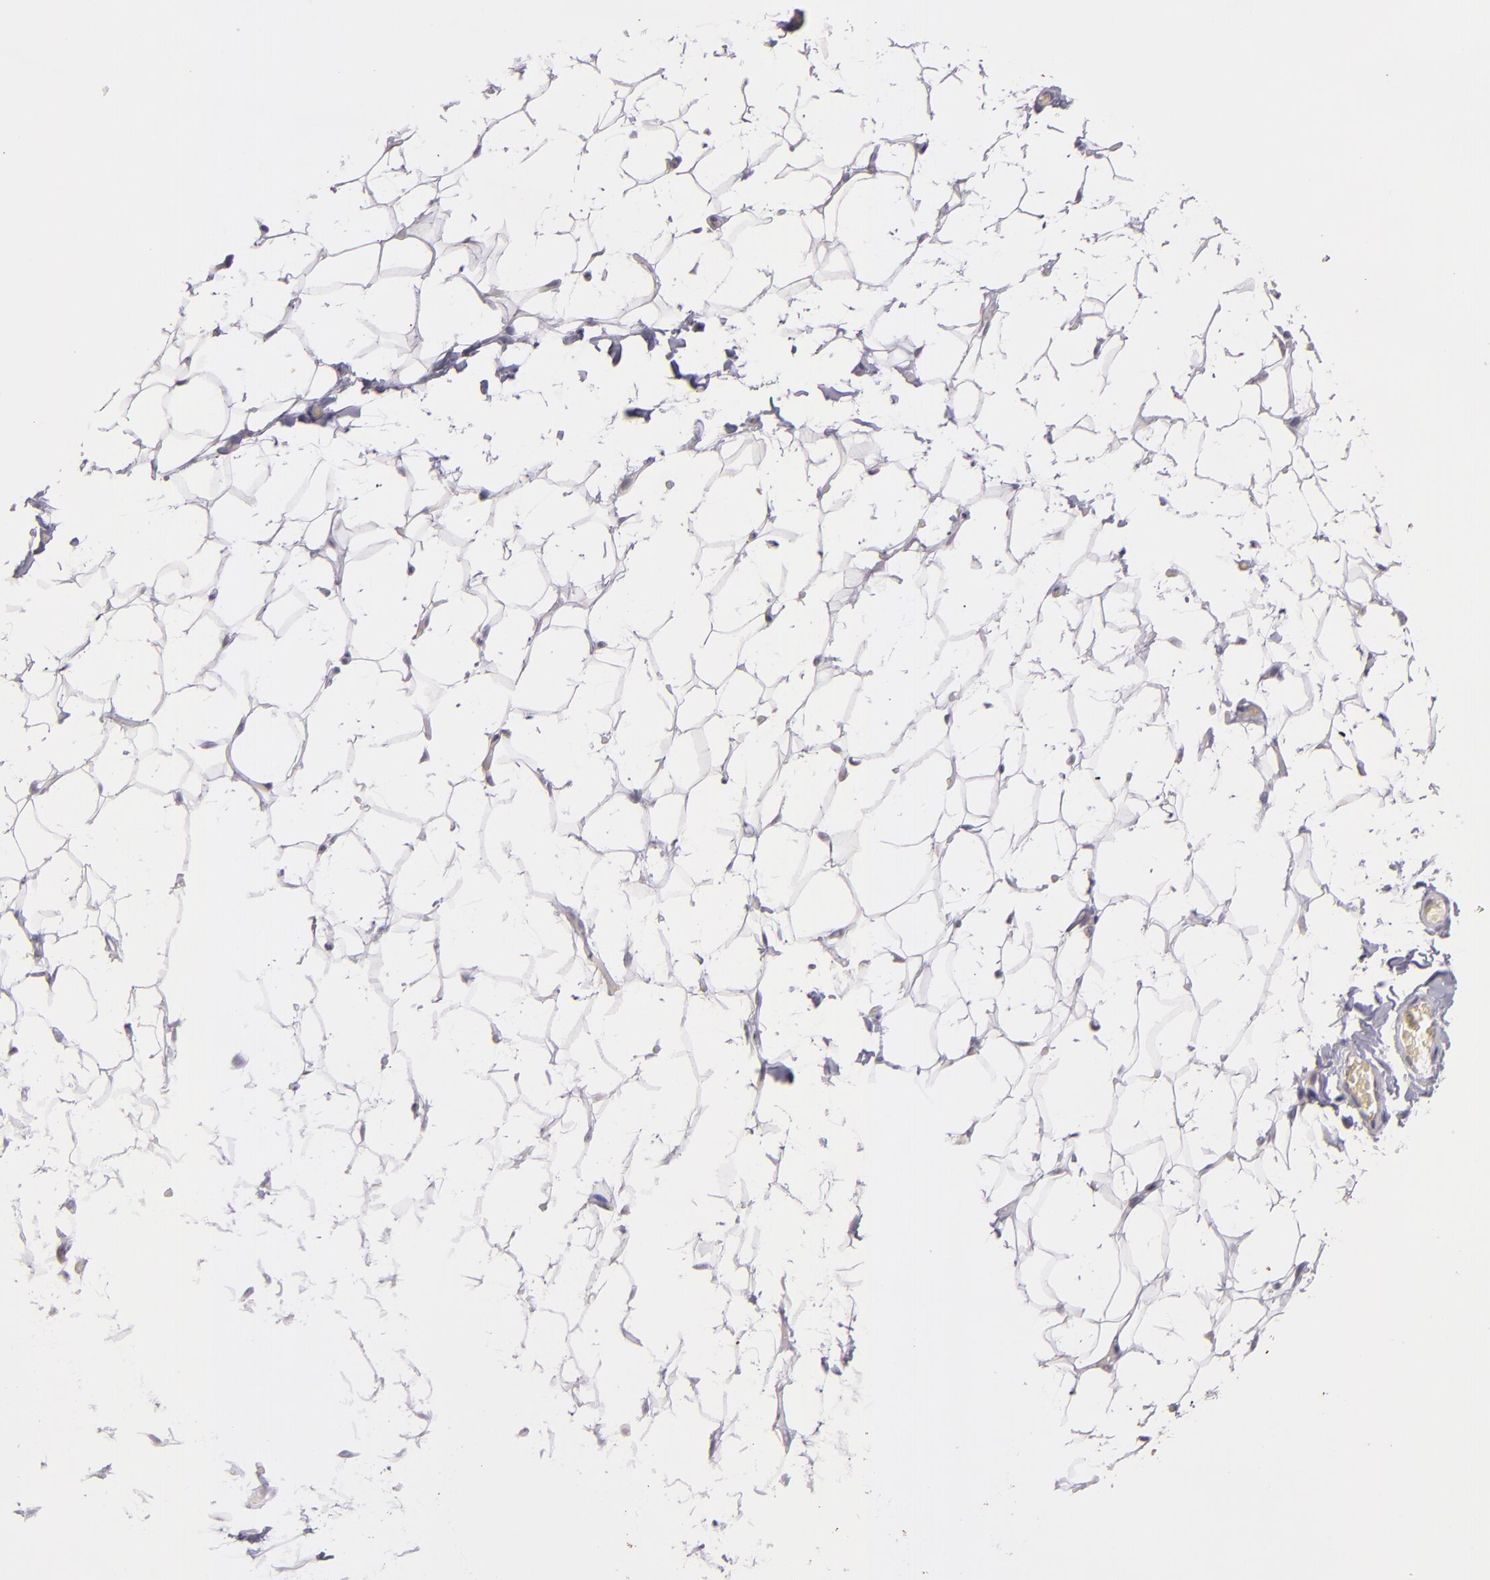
{"staining": {"intensity": "negative", "quantity": "none", "location": "none"}, "tissue": "adipose tissue", "cell_type": "Adipocytes", "image_type": "normal", "snomed": [{"axis": "morphology", "description": "Normal tissue, NOS"}, {"axis": "topography", "description": "Soft tissue"}], "caption": "Immunohistochemistry (IHC) of benign adipose tissue shows no positivity in adipocytes. (Brightfield microscopy of DAB (3,3'-diaminobenzidine) IHC at high magnification).", "gene": "SNCB", "patient": {"sex": "male", "age": 26}}